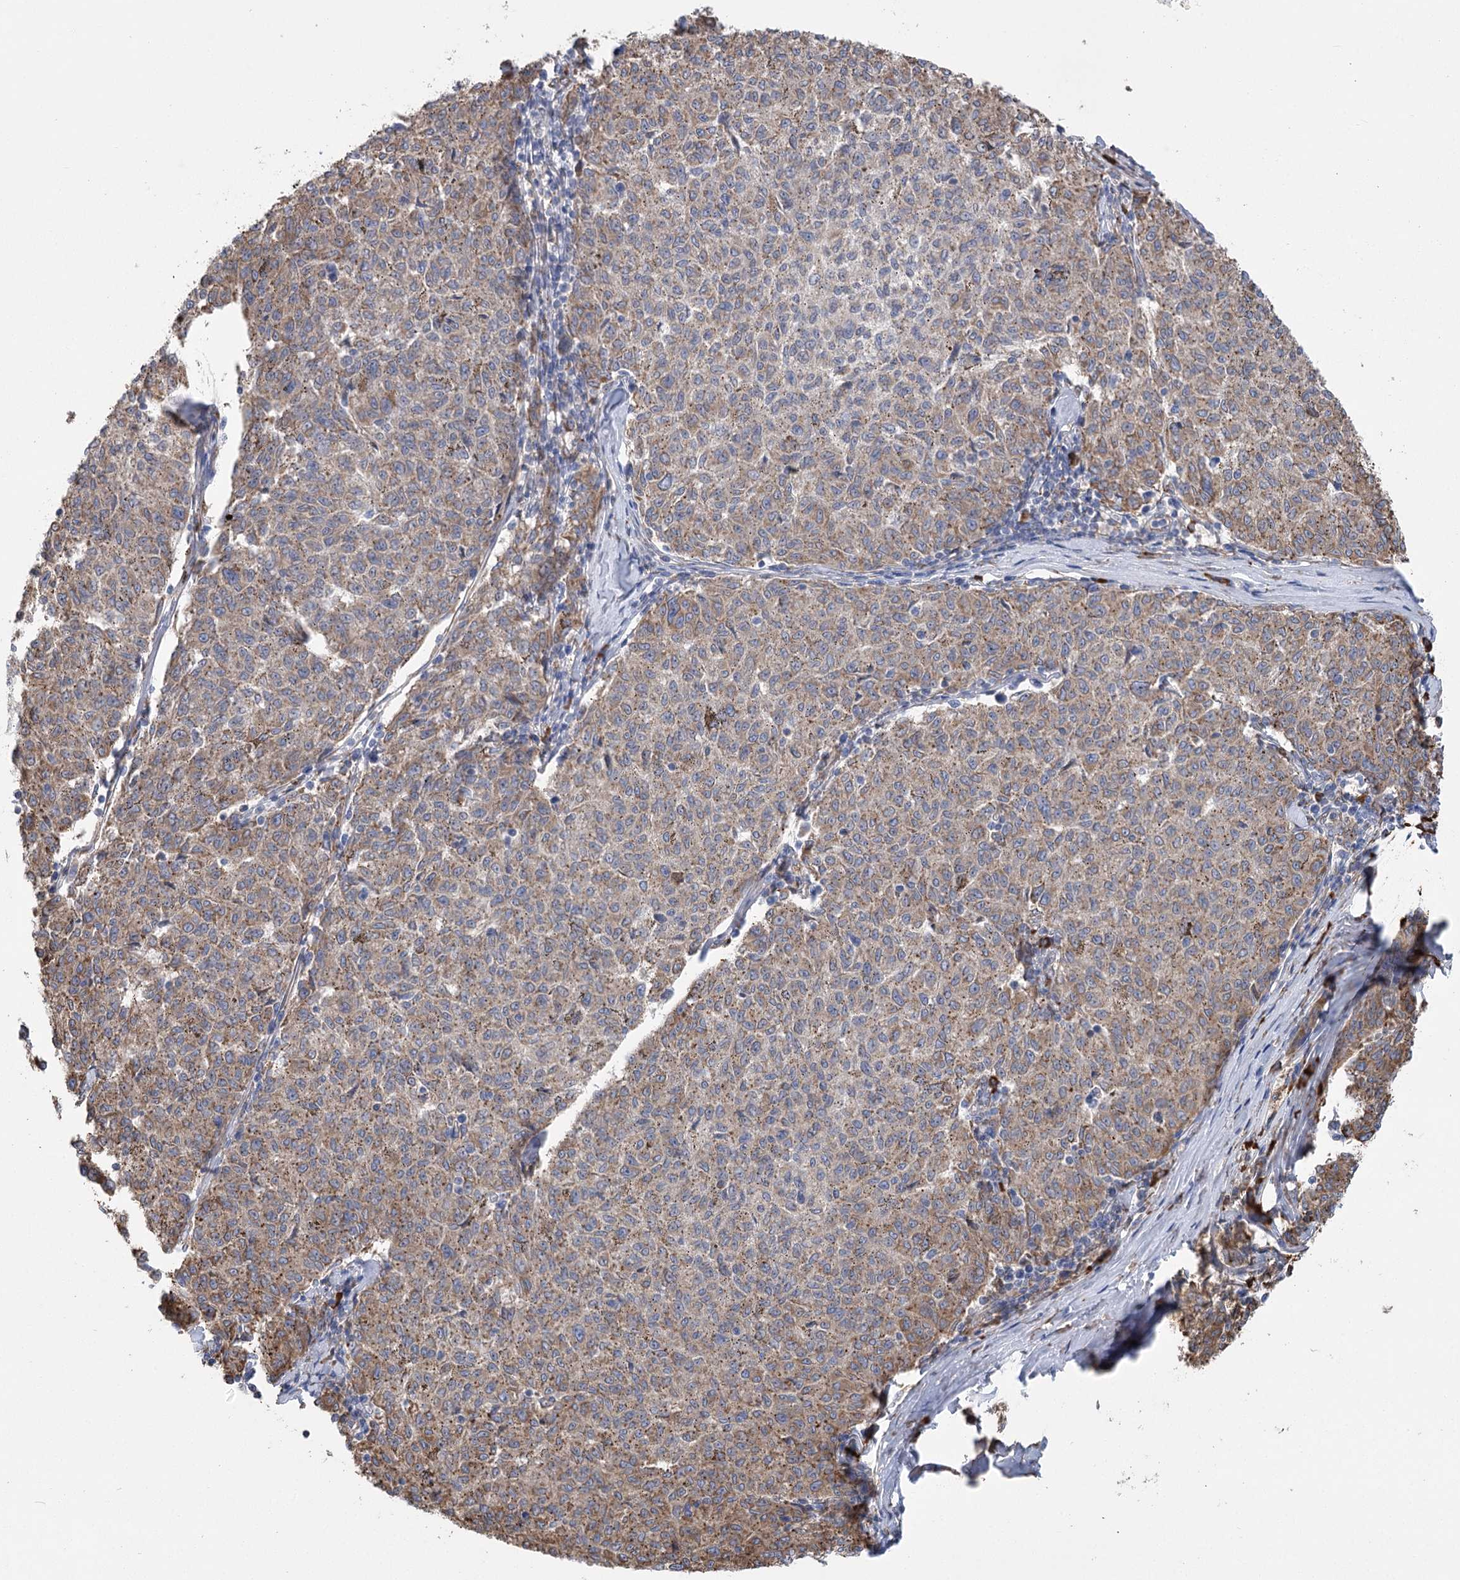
{"staining": {"intensity": "moderate", "quantity": "25%-75%", "location": "cytoplasmic/membranous"}, "tissue": "melanoma", "cell_type": "Tumor cells", "image_type": "cancer", "snomed": [{"axis": "morphology", "description": "Malignant melanoma, NOS"}, {"axis": "topography", "description": "Skin"}], "caption": "Tumor cells demonstrate medium levels of moderate cytoplasmic/membranous staining in approximately 25%-75% of cells in human malignant melanoma.", "gene": "METTL24", "patient": {"sex": "female", "age": 72}}